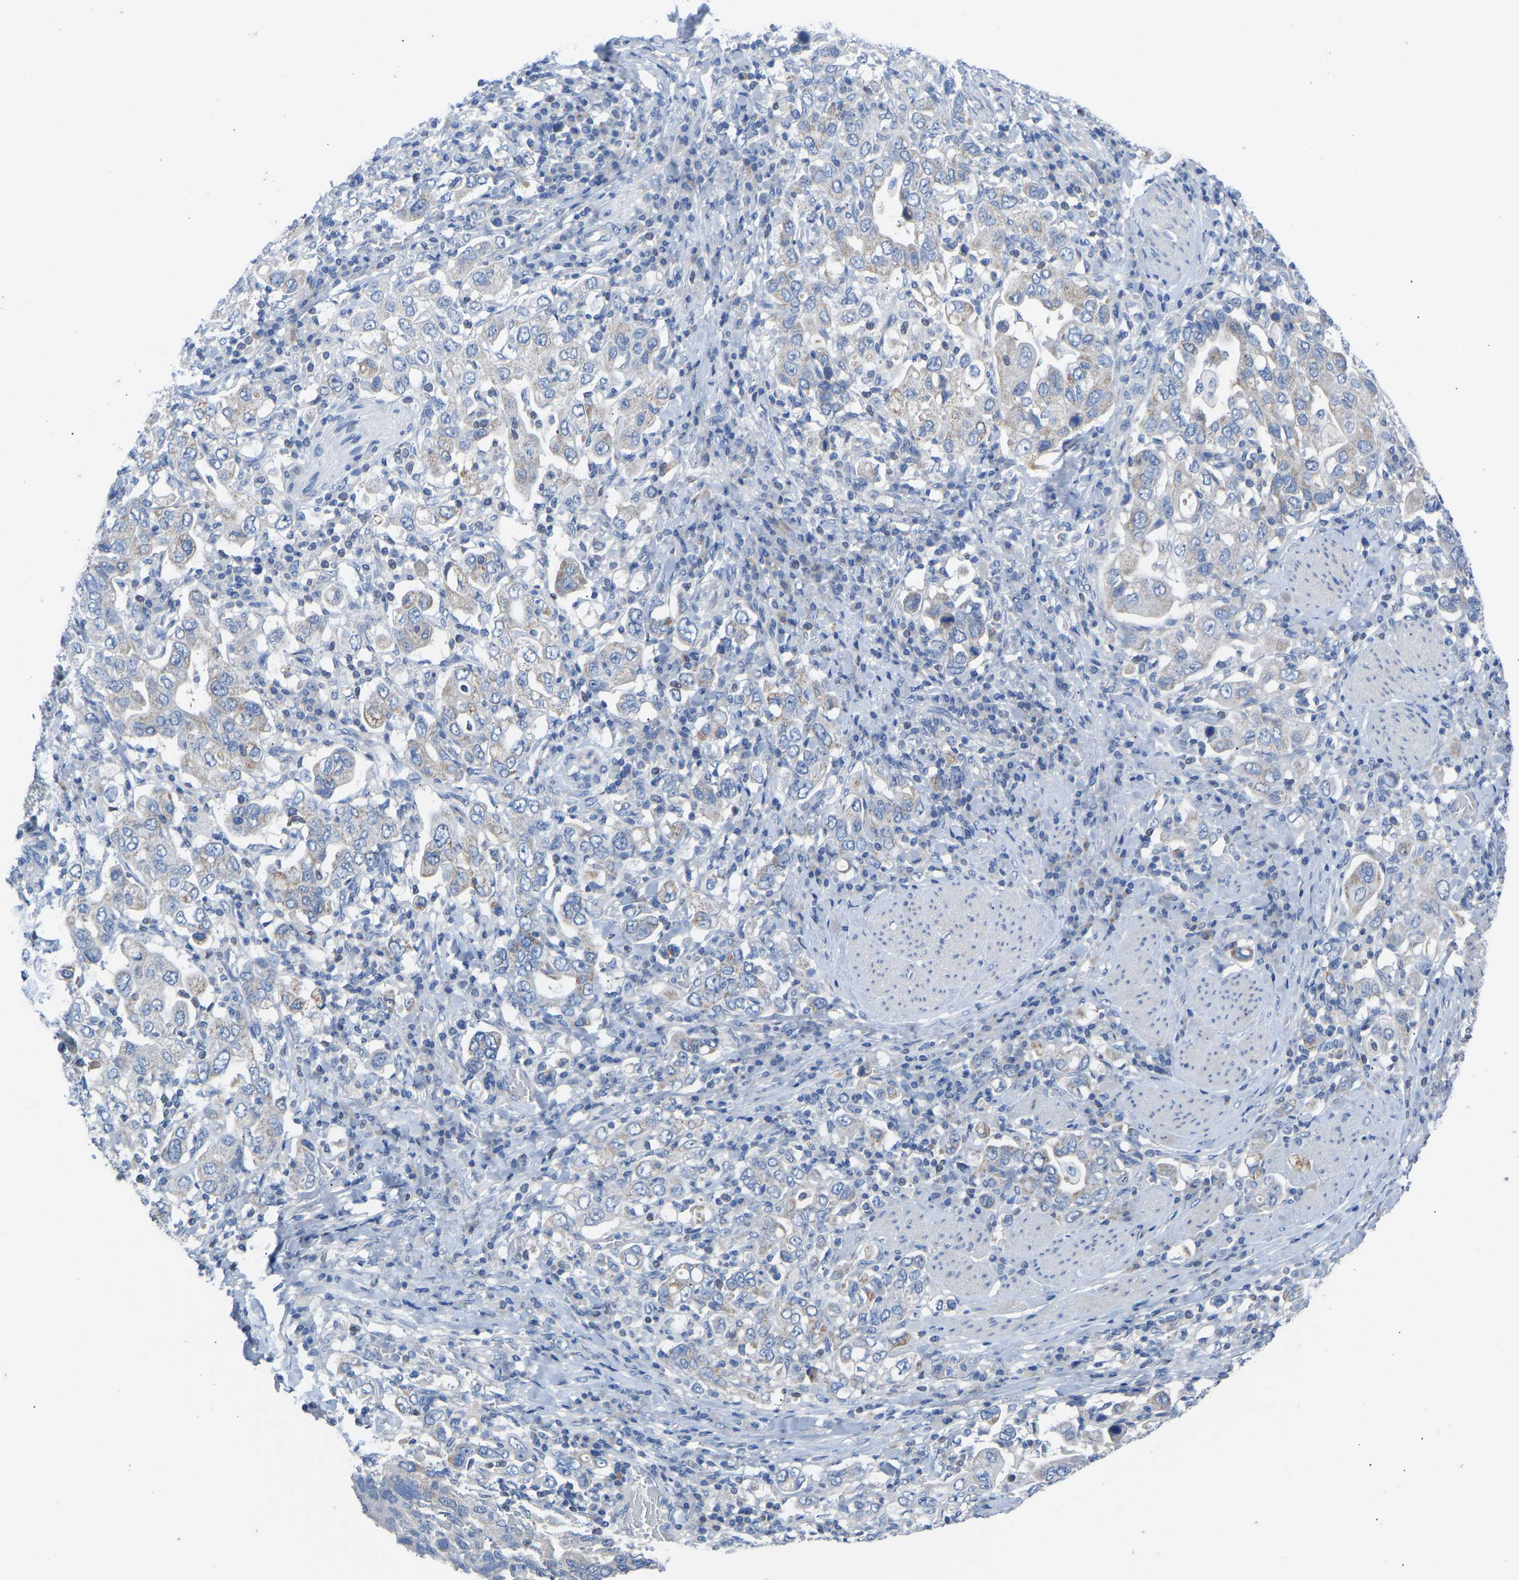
{"staining": {"intensity": "weak", "quantity": "<25%", "location": "cytoplasmic/membranous"}, "tissue": "stomach cancer", "cell_type": "Tumor cells", "image_type": "cancer", "snomed": [{"axis": "morphology", "description": "Adenocarcinoma, NOS"}, {"axis": "topography", "description": "Stomach, upper"}], "caption": "Adenocarcinoma (stomach) was stained to show a protein in brown. There is no significant positivity in tumor cells. Brightfield microscopy of immunohistochemistry stained with DAB (brown) and hematoxylin (blue), captured at high magnification.", "gene": "OLIG2", "patient": {"sex": "male", "age": 62}}